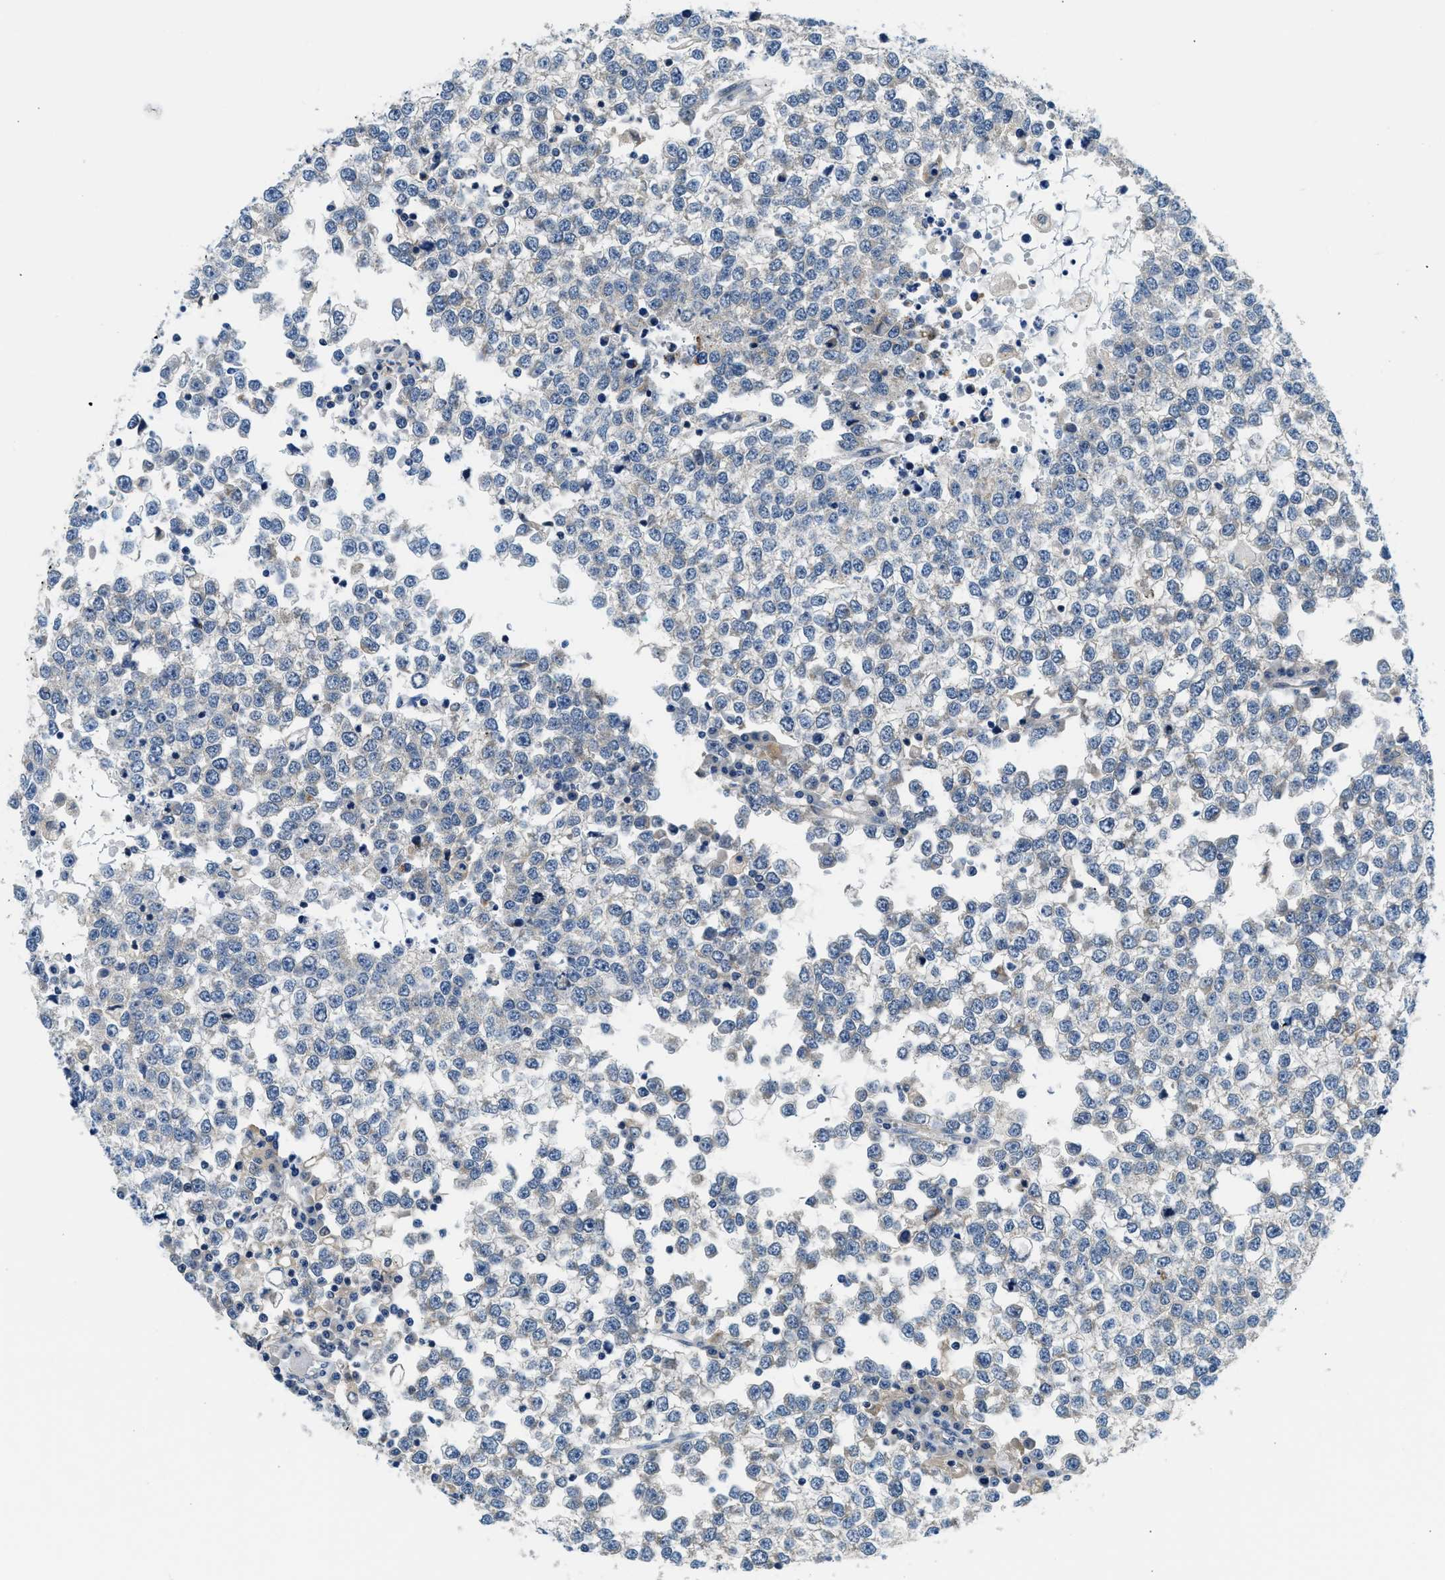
{"staining": {"intensity": "negative", "quantity": "none", "location": "none"}, "tissue": "testis cancer", "cell_type": "Tumor cells", "image_type": "cancer", "snomed": [{"axis": "morphology", "description": "Seminoma, NOS"}, {"axis": "topography", "description": "Testis"}], "caption": "Testis cancer (seminoma) stained for a protein using immunohistochemistry (IHC) reveals no staining tumor cells.", "gene": "LPIN2", "patient": {"sex": "male", "age": 65}}